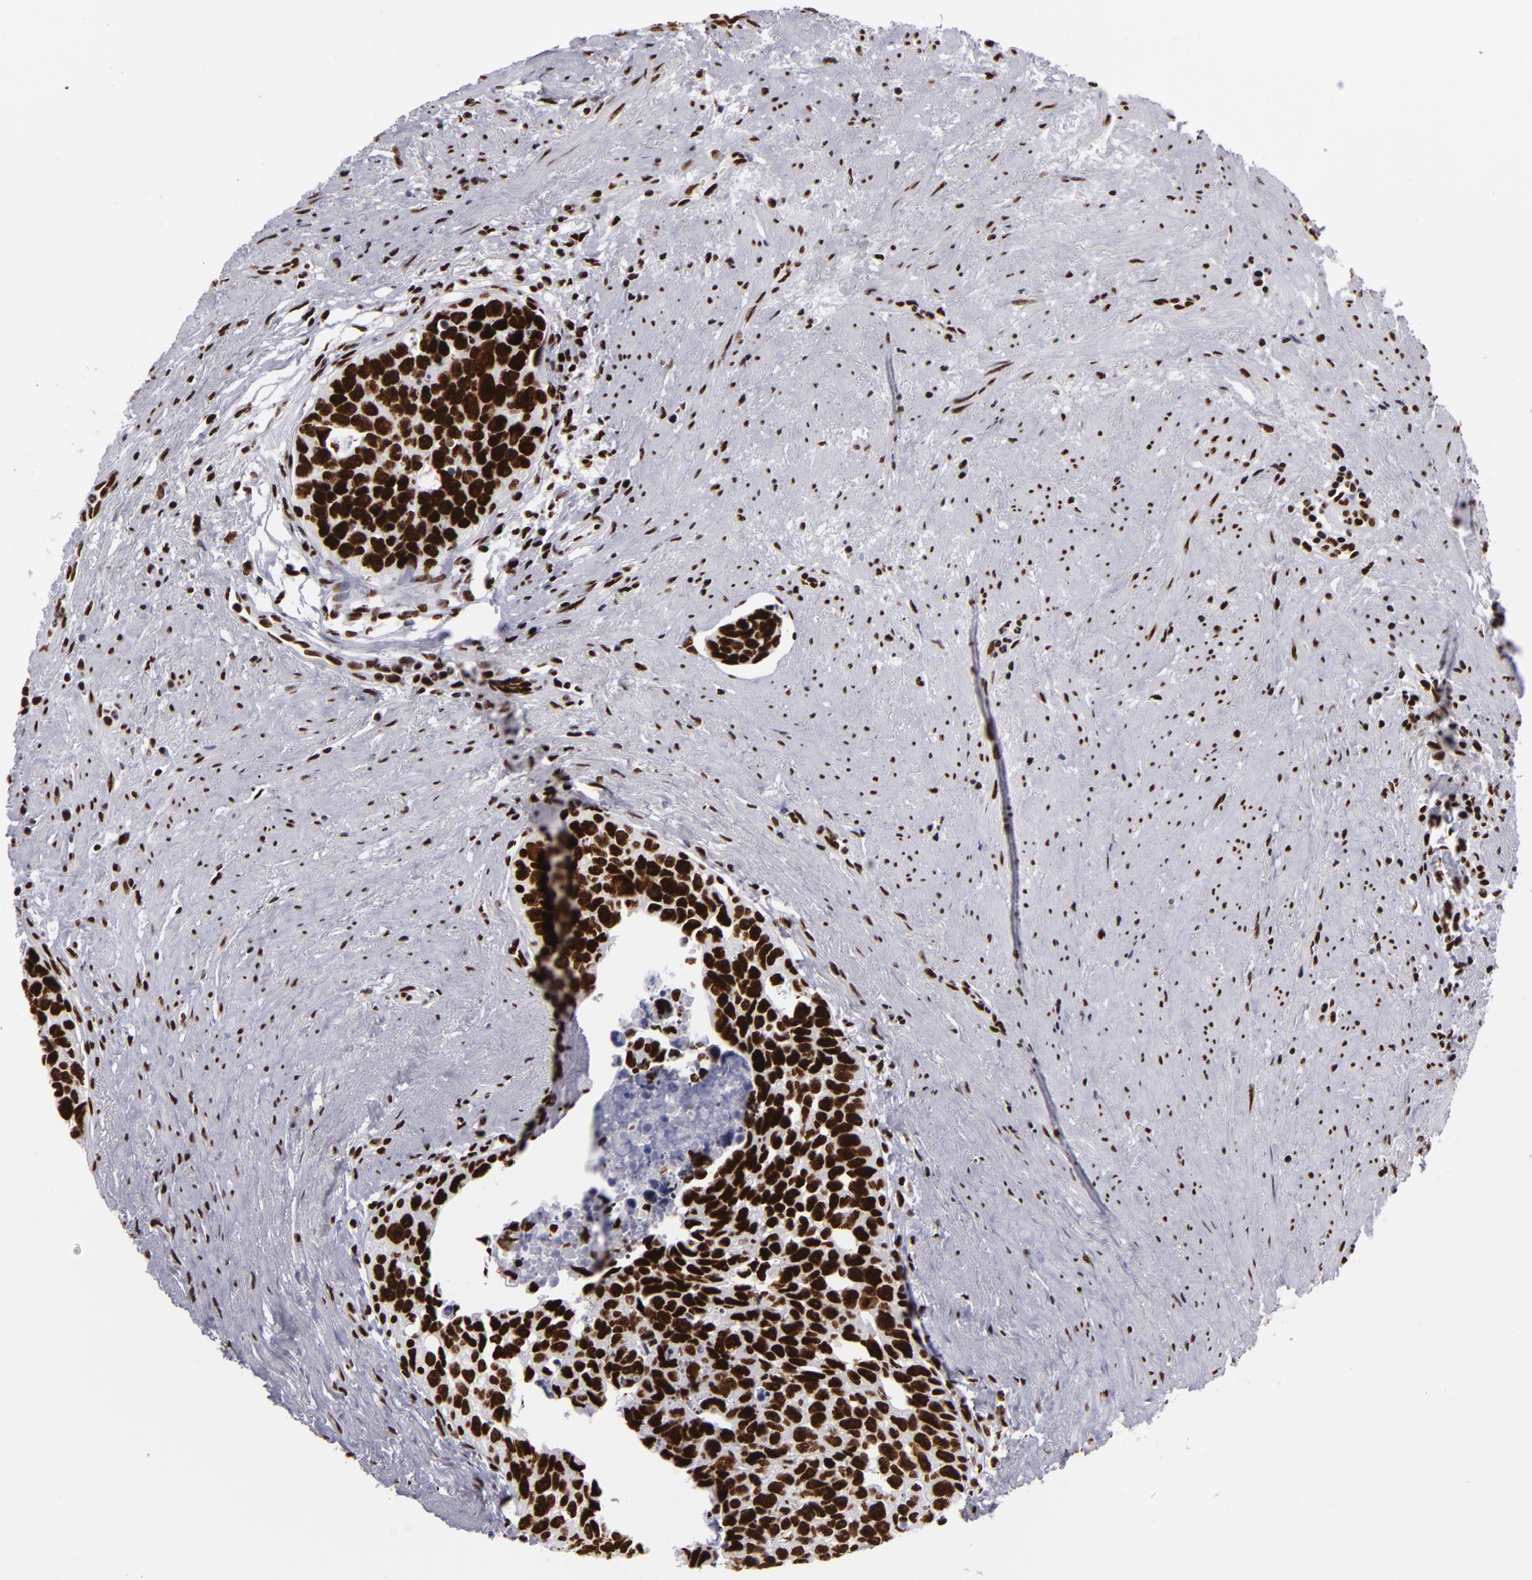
{"staining": {"intensity": "strong", "quantity": ">75%", "location": "nuclear"}, "tissue": "urothelial cancer", "cell_type": "Tumor cells", "image_type": "cancer", "snomed": [{"axis": "morphology", "description": "Urothelial carcinoma, High grade"}, {"axis": "topography", "description": "Urinary bladder"}], "caption": "Tumor cells show high levels of strong nuclear positivity in approximately >75% of cells in urothelial cancer. The protein is stained brown, and the nuclei are stained in blue (DAB IHC with brightfield microscopy, high magnification).", "gene": "SAFB", "patient": {"sex": "male", "age": 81}}